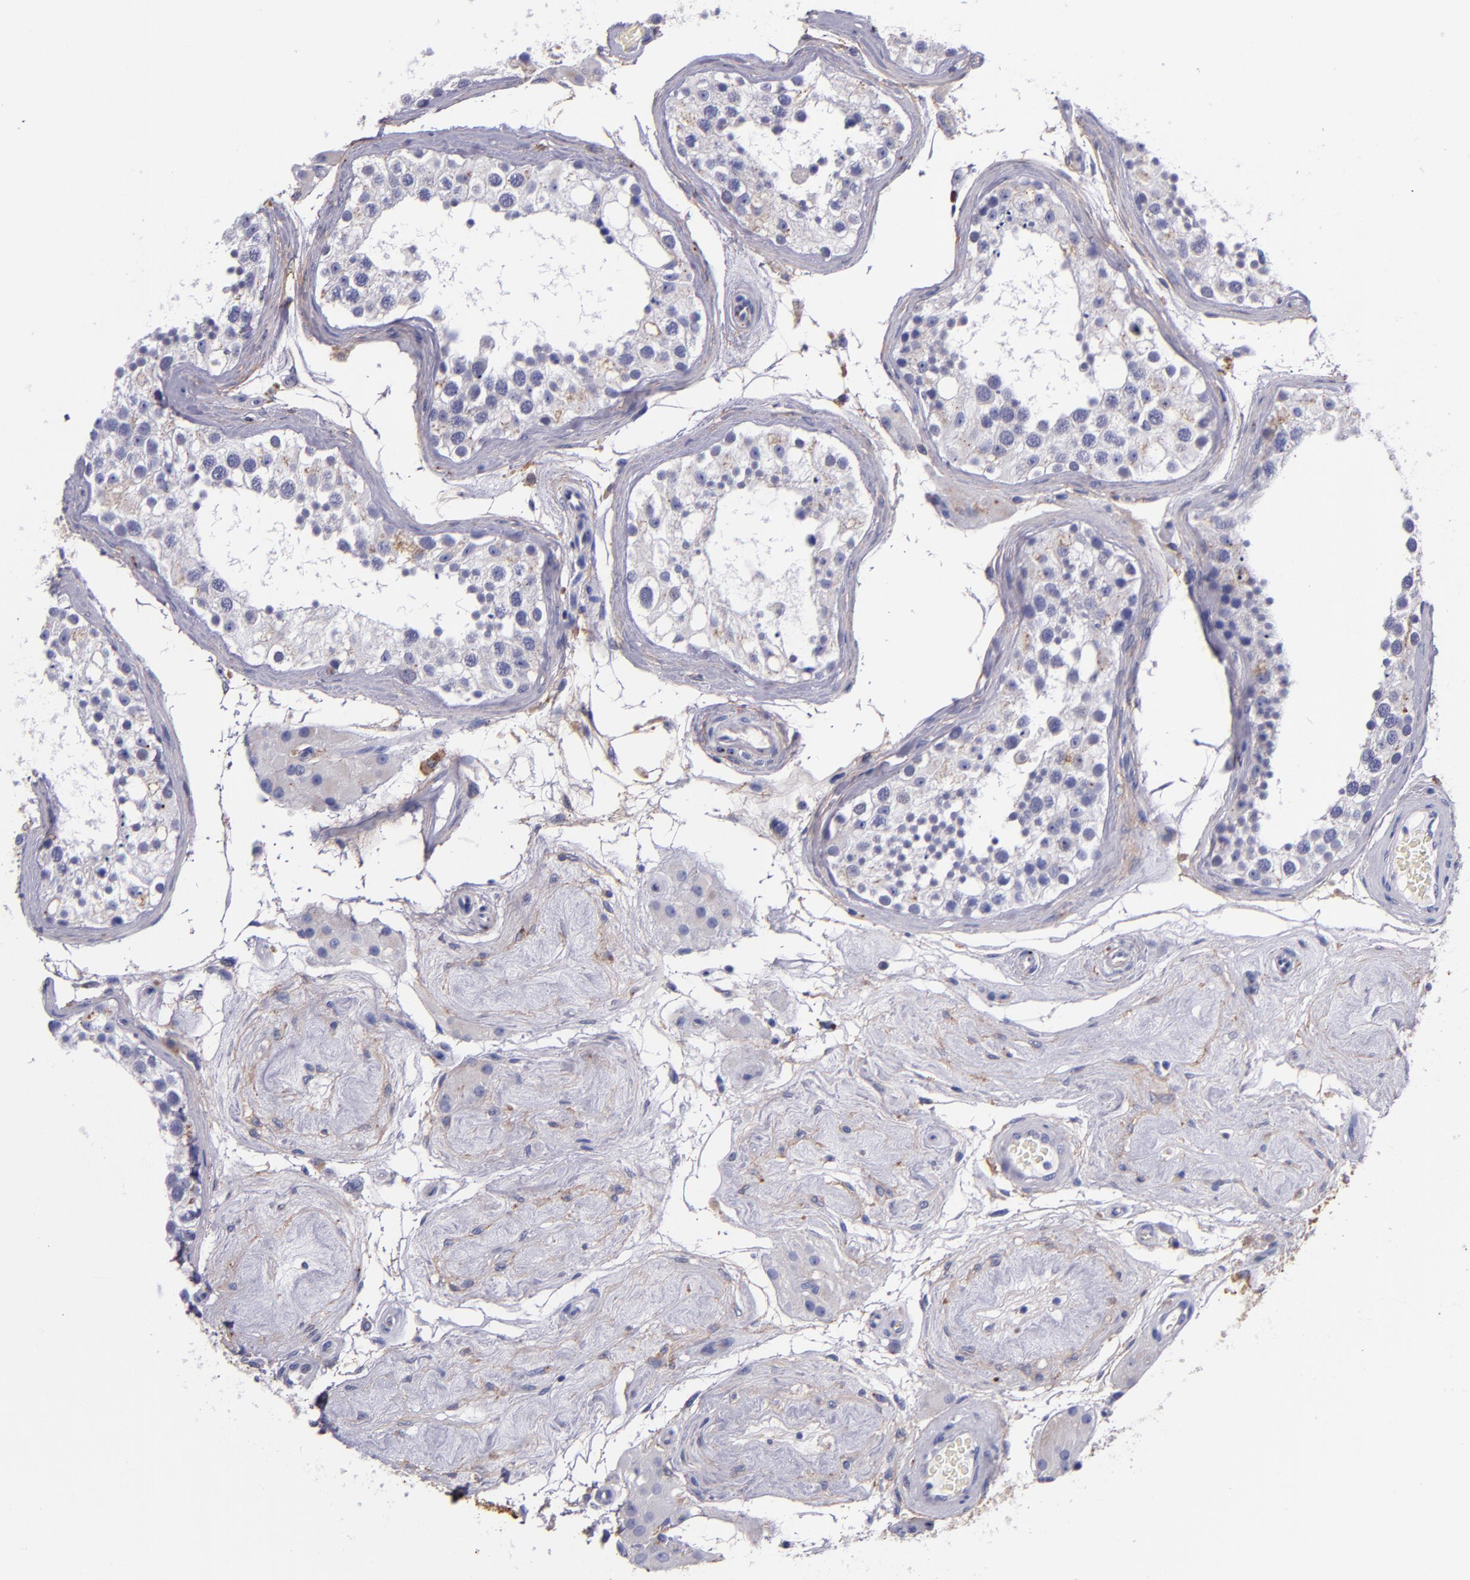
{"staining": {"intensity": "negative", "quantity": "none", "location": "none"}, "tissue": "testis", "cell_type": "Cells in seminiferous ducts", "image_type": "normal", "snomed": [{"axis": "morphology", "description": "Normal tissue, NOS"}, {"axis": "topography", "description": "Testis"}], "caption": "High power microscopy histopathology image of an IHC photomicrograph of benign testis, revealing no significant expression in cells in seminiferous ducts. (DAB (3,3'-diaminobenzidine) immunohistochemistry with hematoxylin counter stain).", "gene": "IVL", "patient": {"sex": "male", "age": 68}}